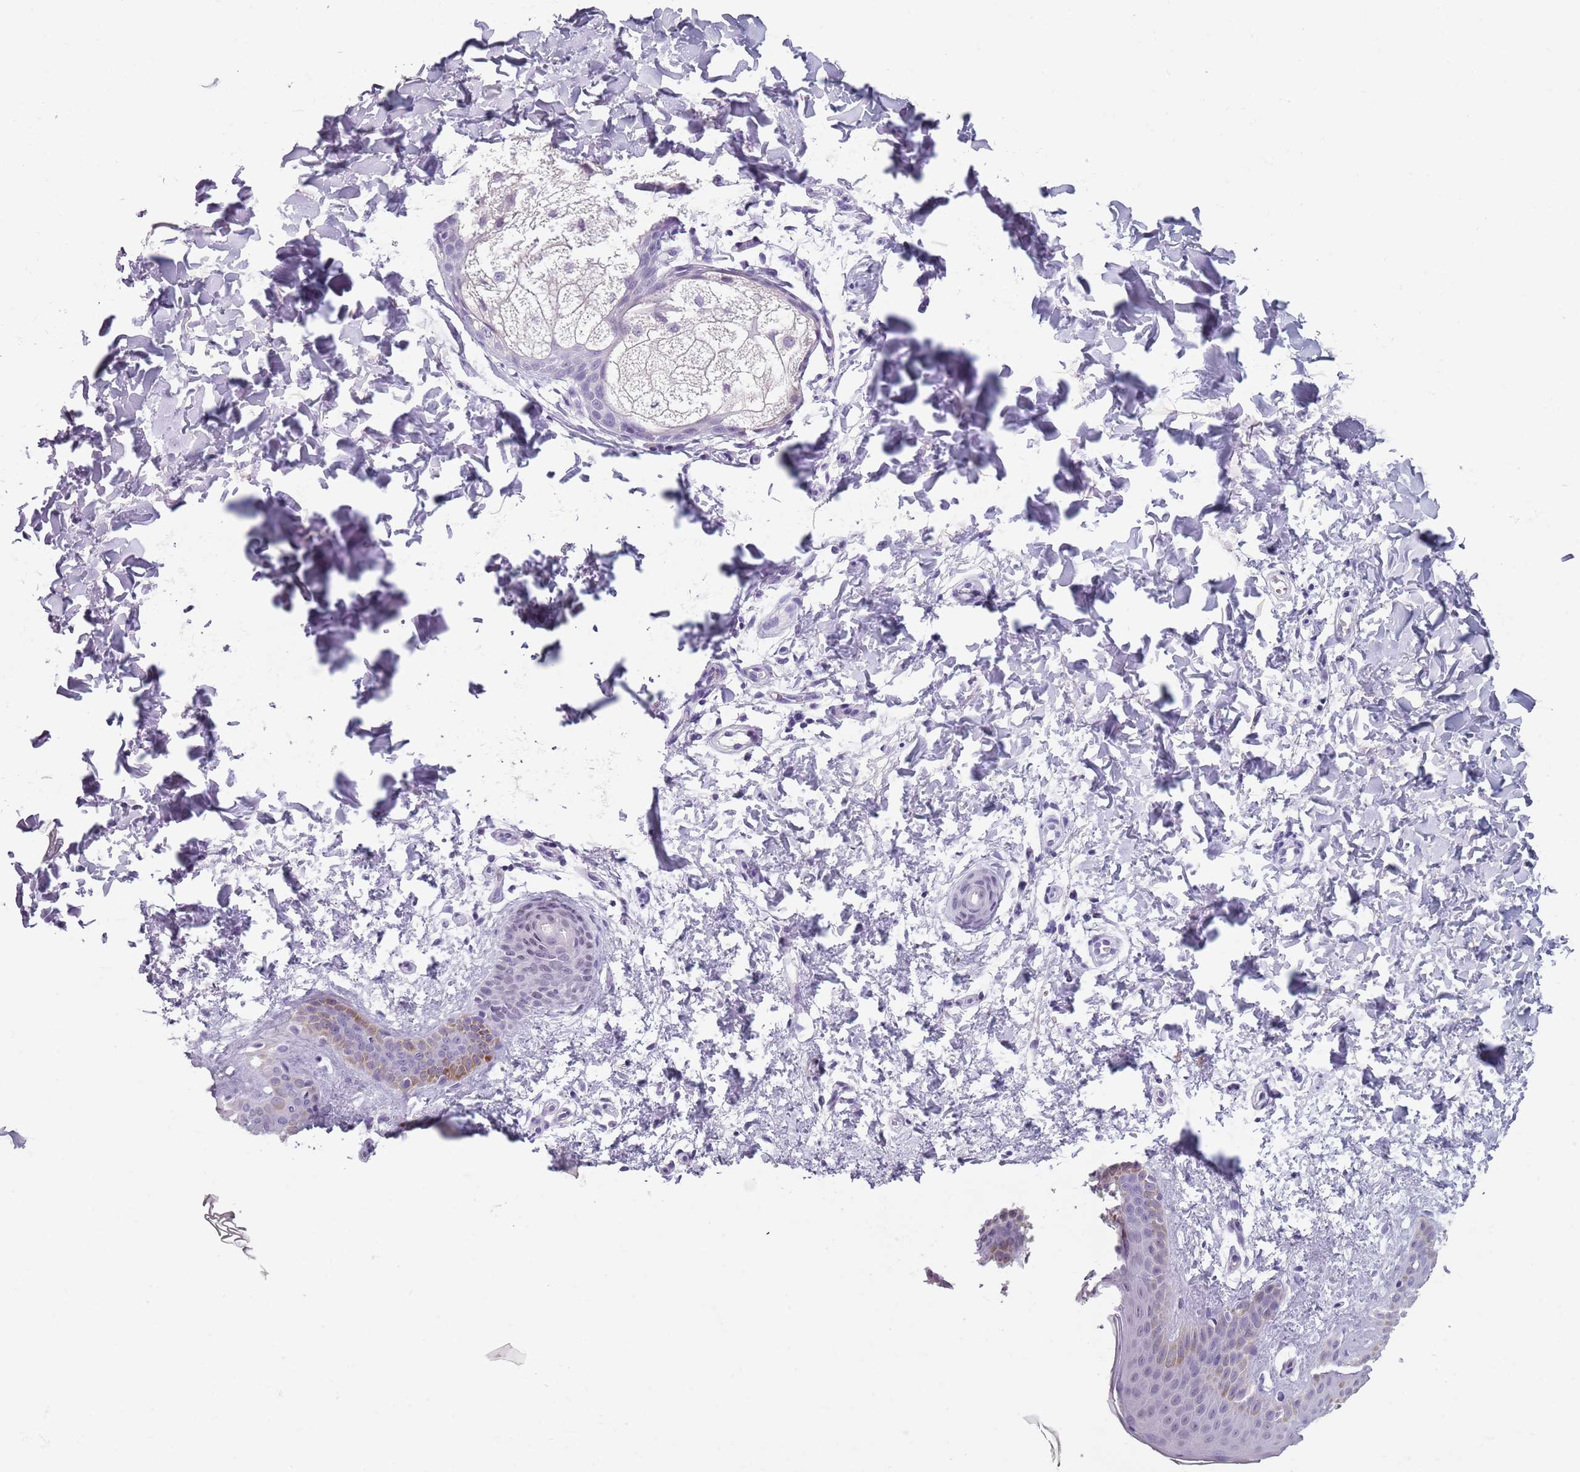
{"staining": {"intensity": "negative", "quantity": "none", "location": "none"}, "tissue": "skin", "cell_type": "Fibroblasts", "image_type": "normal", "snomed": [{"axis": "morphology", "description": "Normal tissue, NOS"}, {"axis": "topography", "description": "Skin"}], "caption": "Immunohistochemistry (IHC) histopathology image of normal skin stained for a protein (brown), which demonstrates no expression in fibroblasts. (Brightfield microscopy of DAB (3,3'-diaminobenzidine) immunohistochemistry (IHC) at high magnification).", "gene": "SPESP1", "patient": {"sex": "male", "age": 36}}